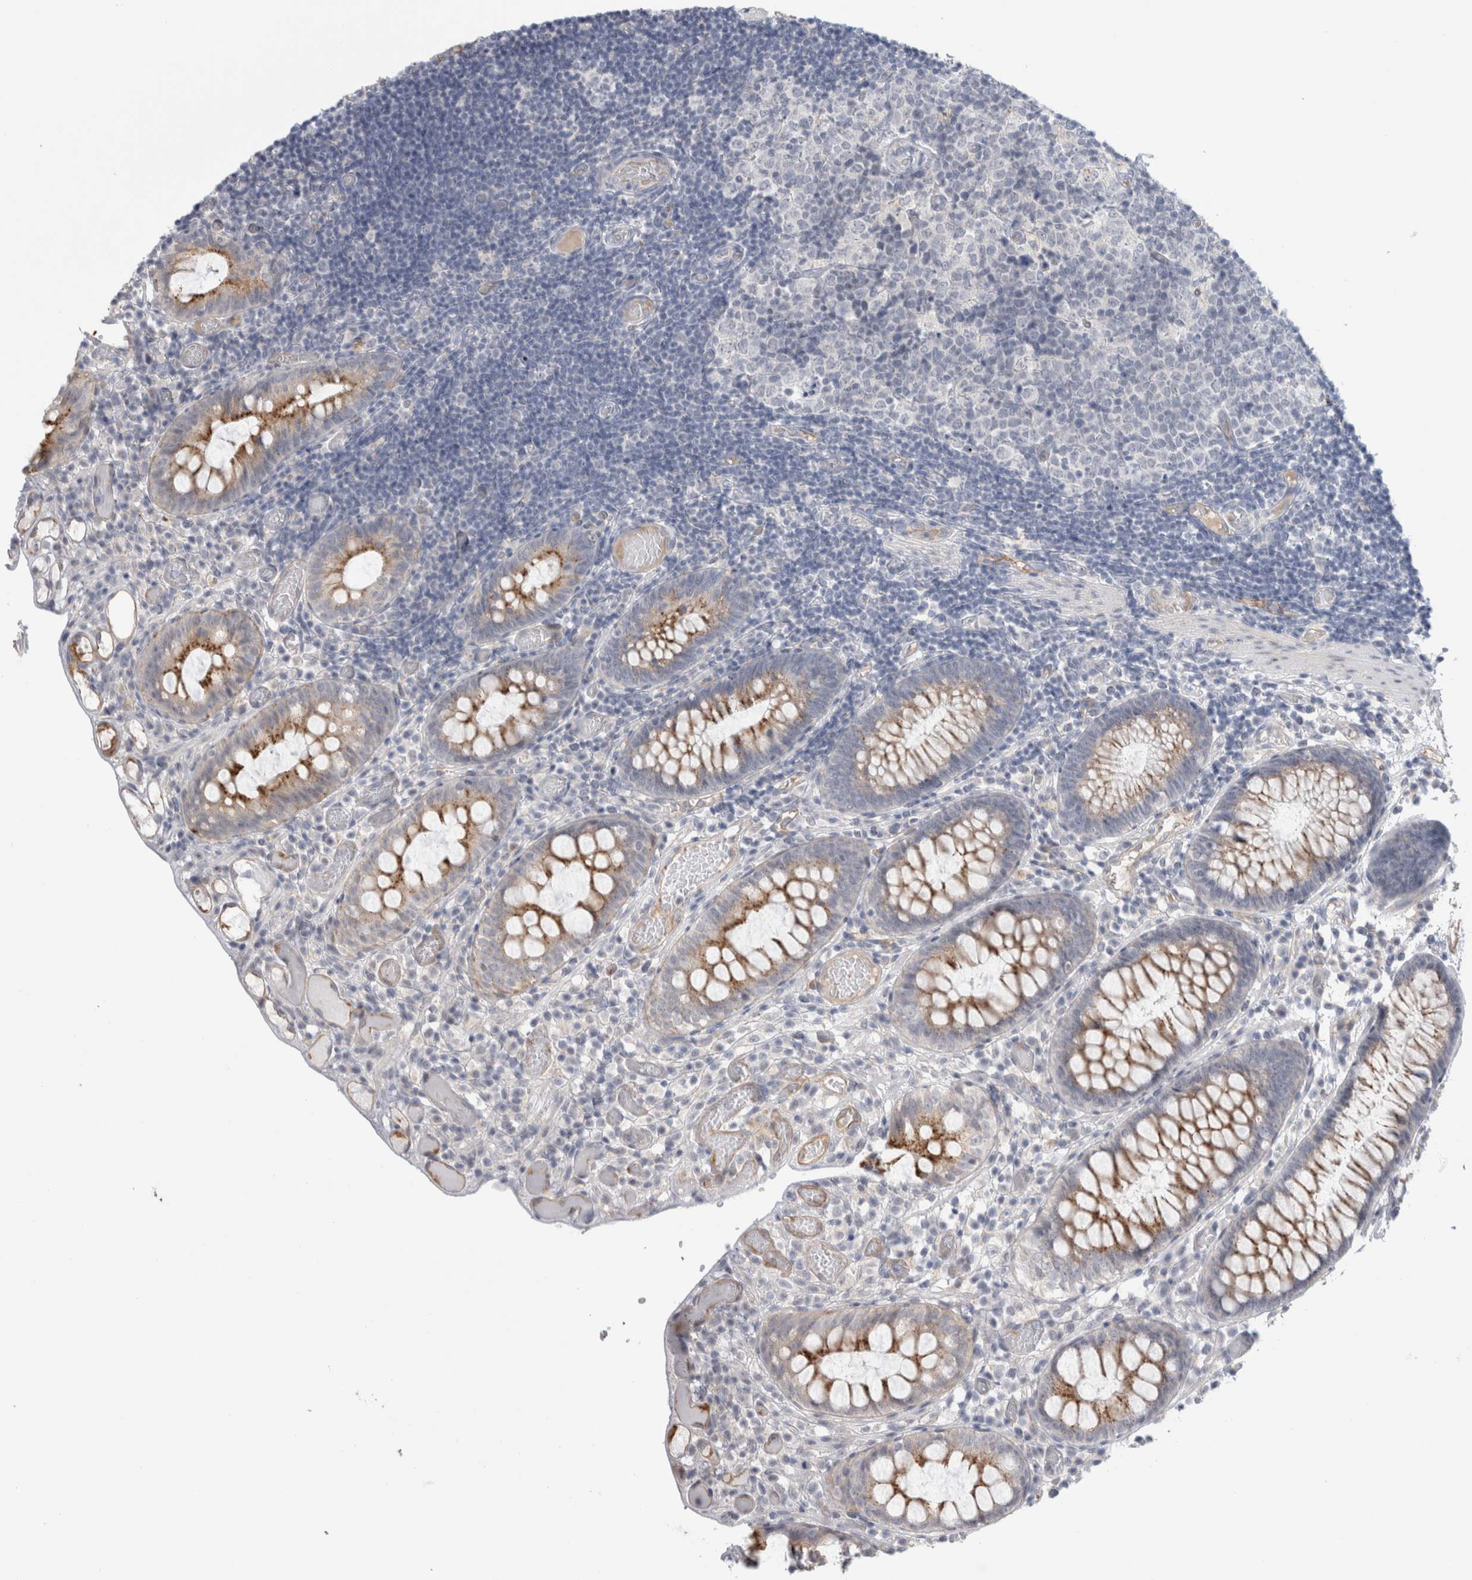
{"staining": {"intensity": "weak", "quantity": ">75%", "location": "cytoplasmic/membranous"}, "tissue": "colon", "cell_type": "Endothelial cells", "image_type": "normal", "snomed": [{"axis": "morphology", "description": "Normal tissue, NOS"}, {"axis": "topography", "description": "Colon"}], "caption": "Immunohistochemical staining of unremarkable colon exhibits >75% levels of weak cytoplasmic/membranous protein positivity in approximately >75% of endothelial cells.", "gene": "ANKMY1", "patient": {"sex": "male", "age": 14}}